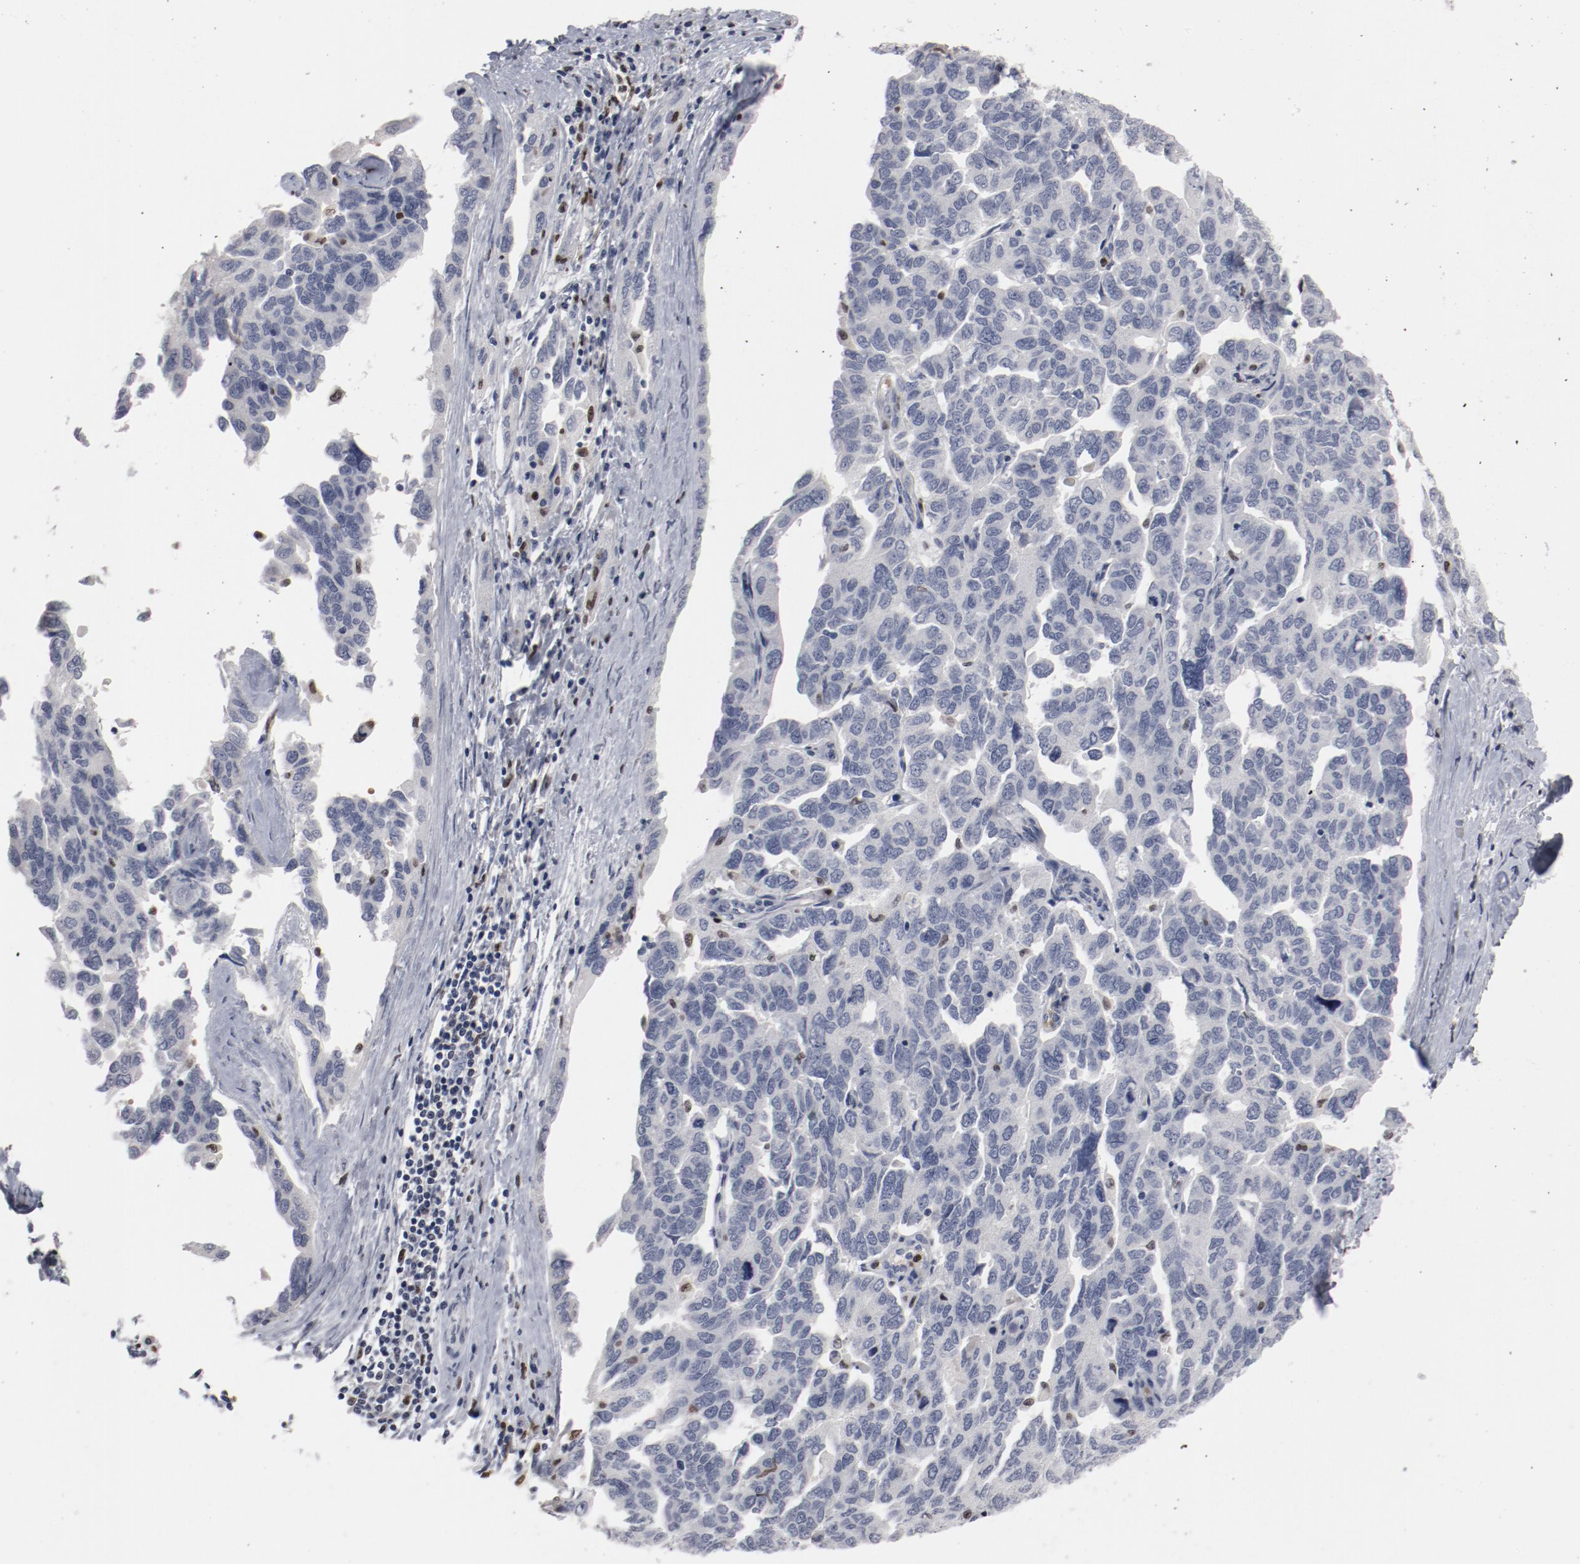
{"staining": {"intensity": "negative", "quantity": "none", "location": "none"}, "tissue": "ovarian cancer", "cell_type": "Tumor cells", "image_type": "cancer", "snomed": [{"axis": "morphology", "description": "Cystadenocarcinoma, serous, NOS"}, {"axis": "topography", "description": "Ovary"}], "caption": "High magnification brightfield microscopy of serous cystadenocarcinoma (ovarian) stained with DAB (brown) and counterstained with hematoxylin (blue): tumor cells show no significant staining.", "gene": "SPI1", "patient": {"sex": "female", "age": 64}}